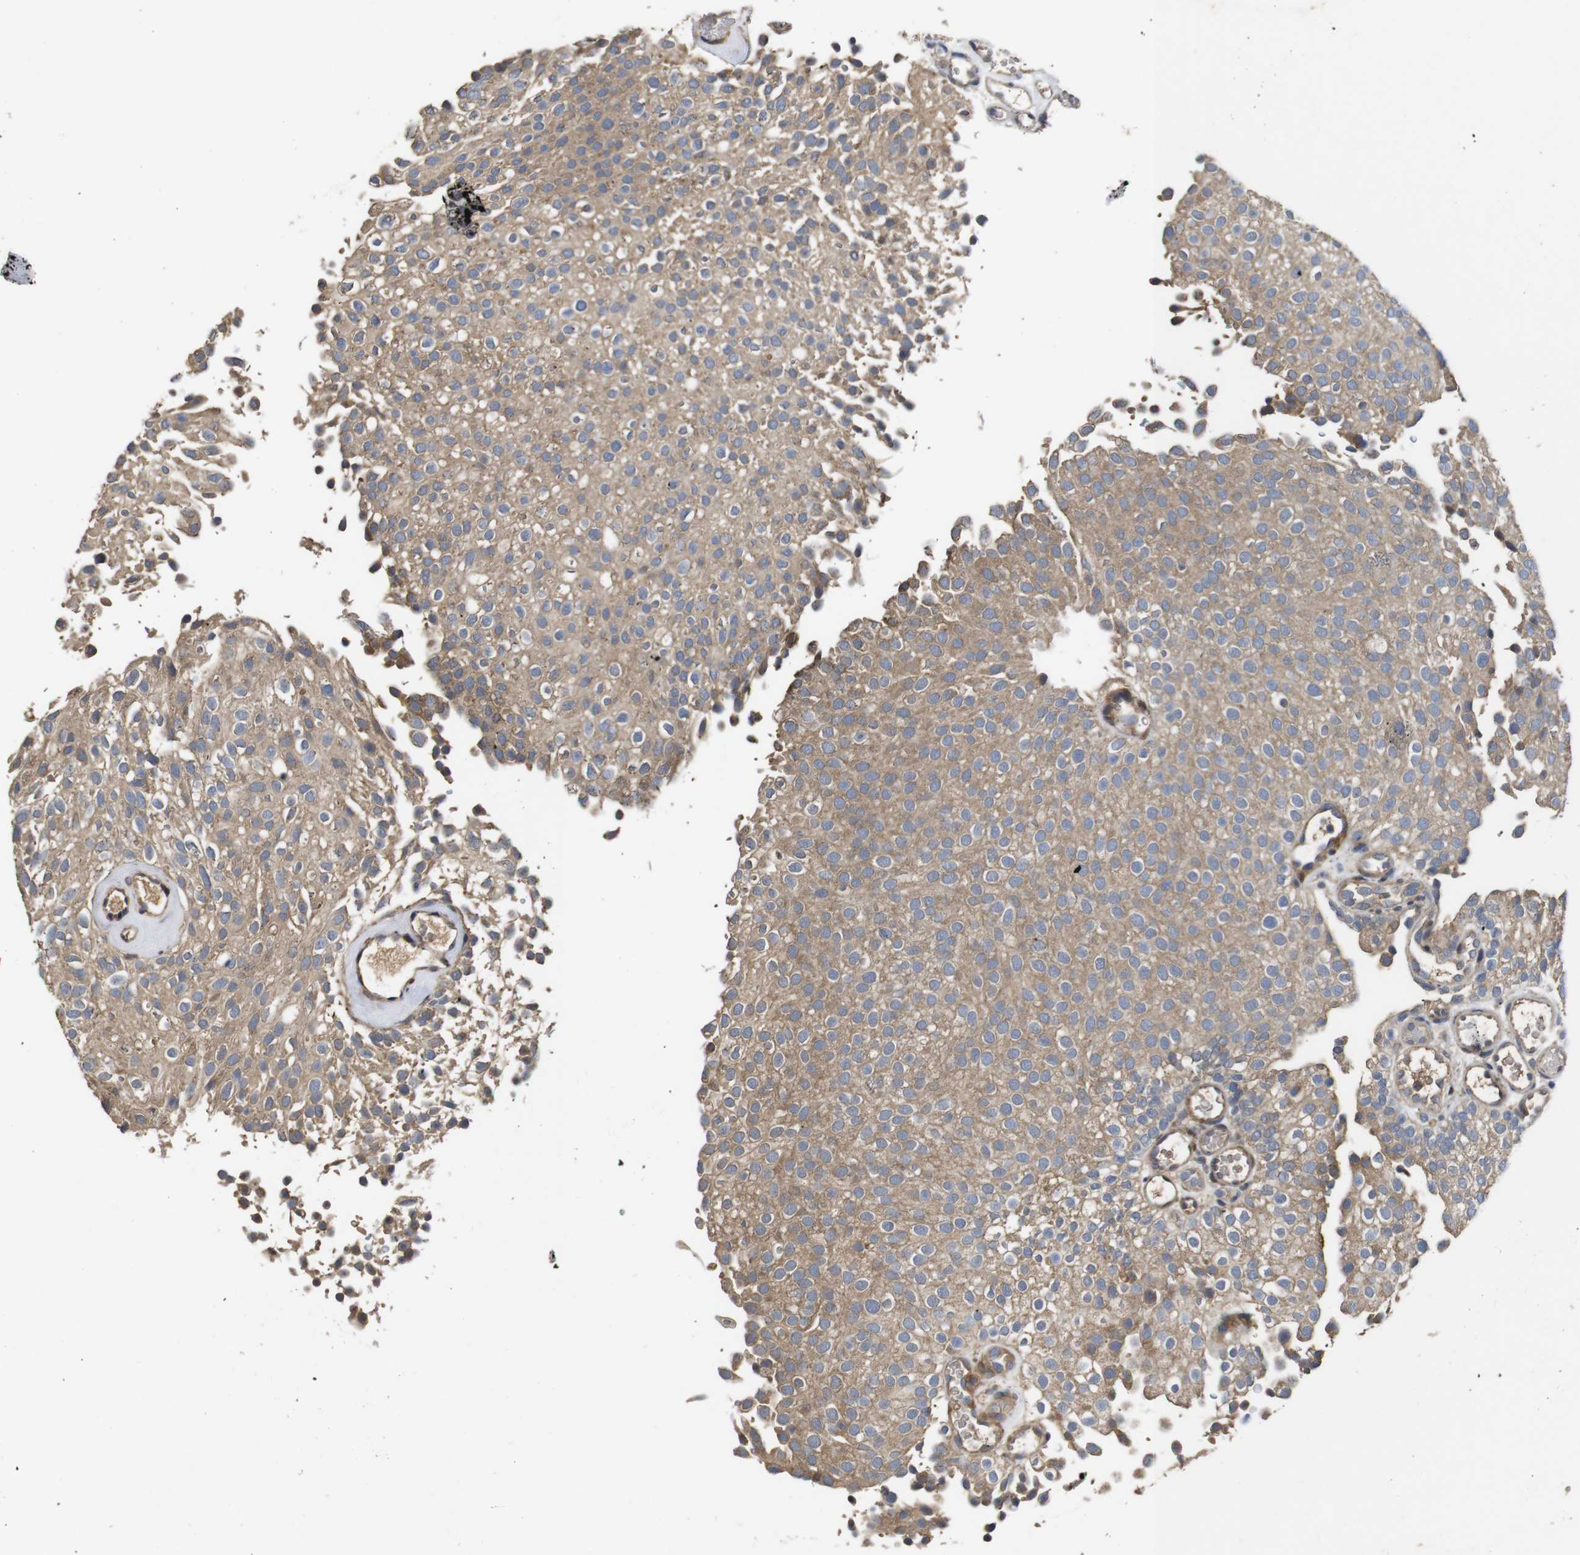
{"staining": {"intensity": "weak", "quantity": ">75%", "location": "cytoplasmic/membranous"}, "tissue": "urothelial cancer", "cell_type": "Tumor cells", "image_type": "cancer", "snomed": [{"axis": "morphology", "description": "Urothelial carcinoma, Low grade"}, {"axis": "topography", "description": "Urinary bladder"}], "caption": "Low-grade urothelial carcinoma stained with a protein marker demonstrates weak staining in tumor cells.", "gene": "ARHGAP24", "patient": {"sex": "male", "age": 78}}